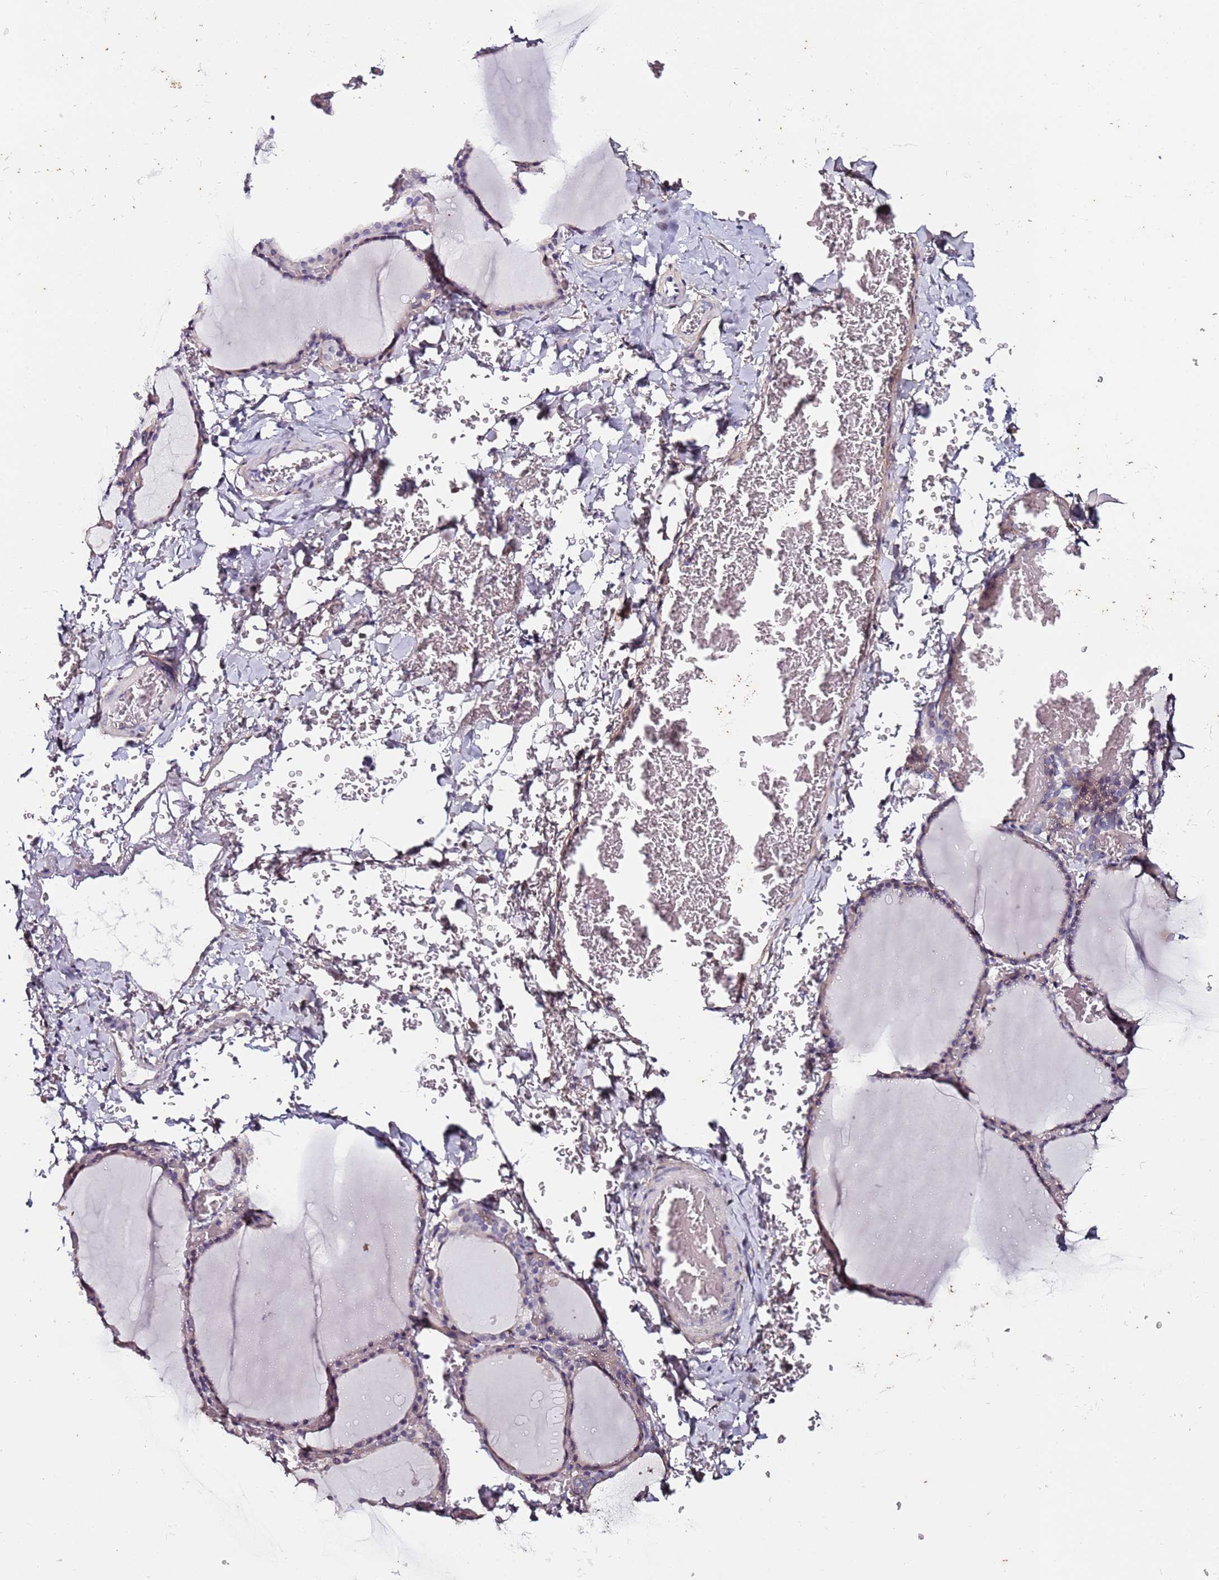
{"staining": {"intensity": "negative", "quantity": "none", "location": "none"}, "tissue": "thyroid gland", "cell_type": "Glandular cells", "image_type": "normal", "snomed": [{"axis": "morphology", "description": "Normal tissue, NOS"}, {"axis": "topography", "description": "Thyroid gland"}], "caption": "A high-resolution photomicrograph shows immunohistochemistry staining of benign thyroid gland, which exhibits no significant staining in glandular cells.", "gene": "C3orf80", "patient": {"sex": "female", "age": 39}}